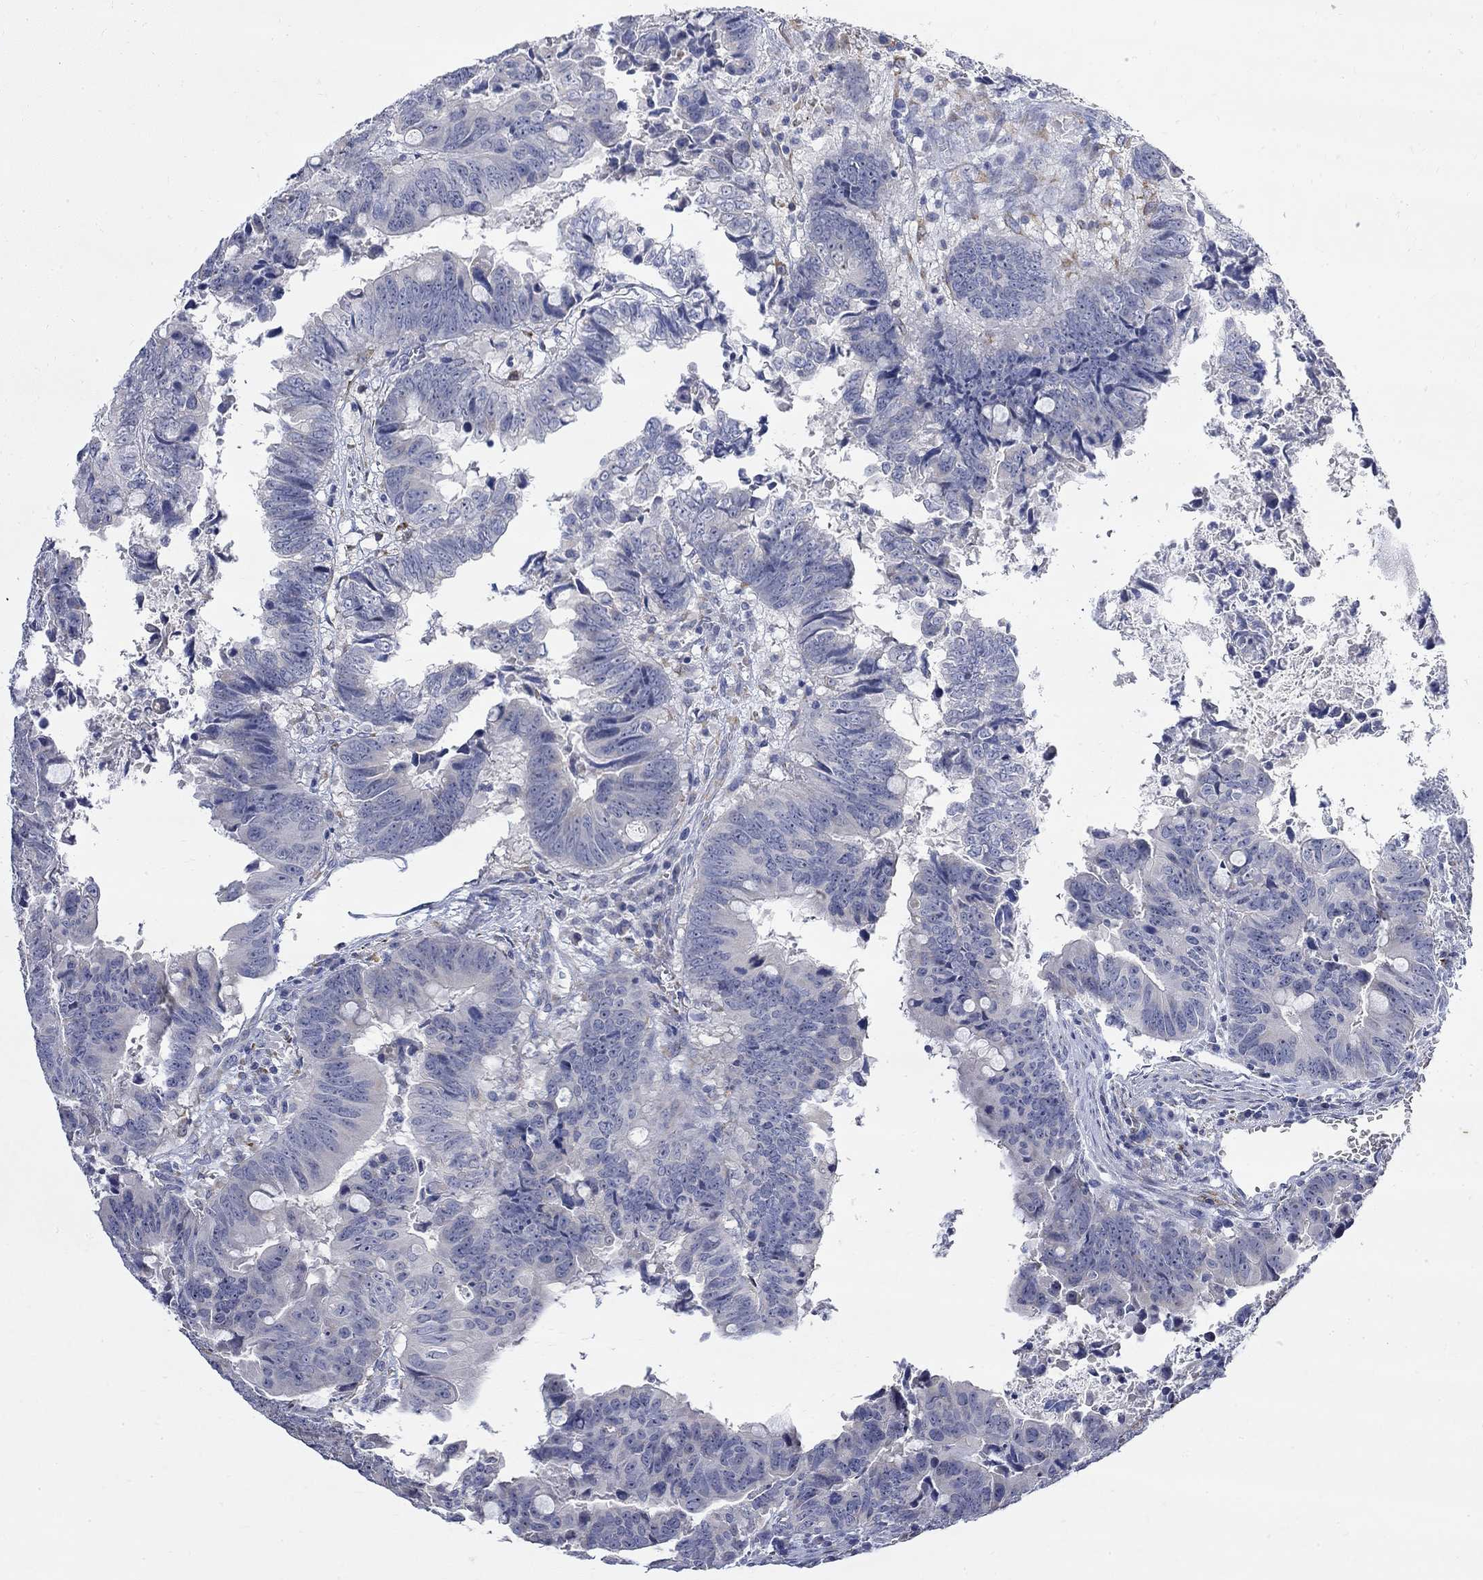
{"staining": {"intensity": "negative", "quantity": "none", "location": "none"}, "tissue": "colorectal cancer", "cell_type": "Tumor cells", "image_type": "cancer", "snomed": [{"axis": "morphology", "description": "Adenocarcinoma, NOS"}, {"axis": "topography", "description": "Colon"}], "caption": "Immunohistochemistry (IHC) micrograph of neoplastic tissue: human colorectal cancer stained with DAB (3,3'-diaminobenzidine) displays no significant protein expression in tumor cells. Brightfield microscopy of immunohistochemistry (IHC) stained with DAB (3,3'-diaminobenzidine) (brown) and hematoxylin (blue), captured at high magnification.", "gene": "FNDC5", "patient": {"sex": "female", "age": 82}}